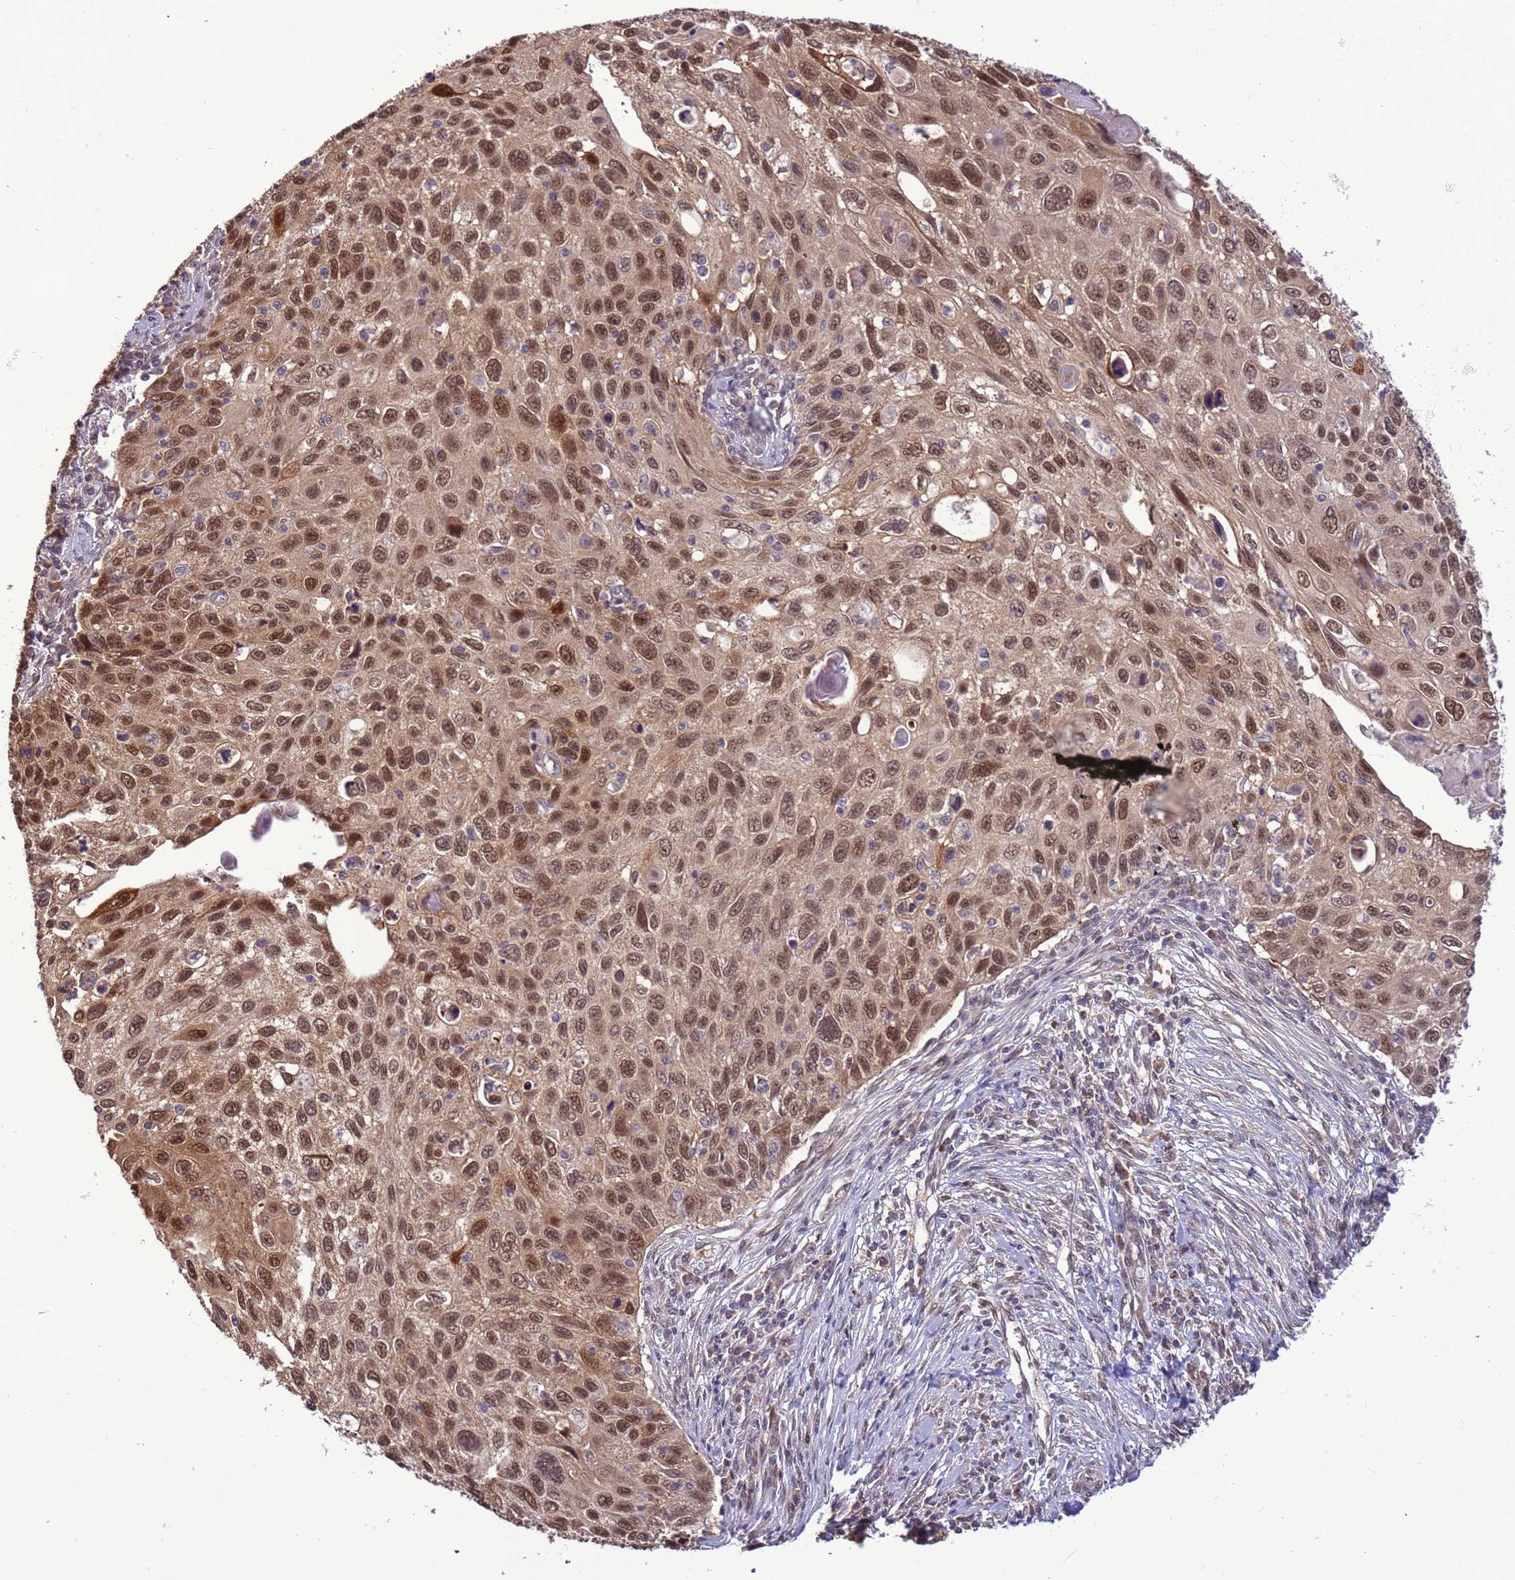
{"staining": {"intensity": "strong", "quantity": ">75%", "location": "nuclear"}, "tissue": "cervical cancer", "cell_type": "Tumor cells", "image_type": "cancer", "snomed": [{"axis": "morphology", "description": "Squamous cell carcinoma, NOS"}, {"axis": "topography", "description": "Cervix"}], "caption": "High-magnification brightfield microscopy of cervical cancer stained with DAB (3,3'-diaminobenzidine) (brown) and counterstained with hematoxylin (blue). tumor cells exhibit strong nuclear staining is present in about>75% of cells.", "gene": "ZBTB5", "patient": {"sex": "female", "age": 70}}